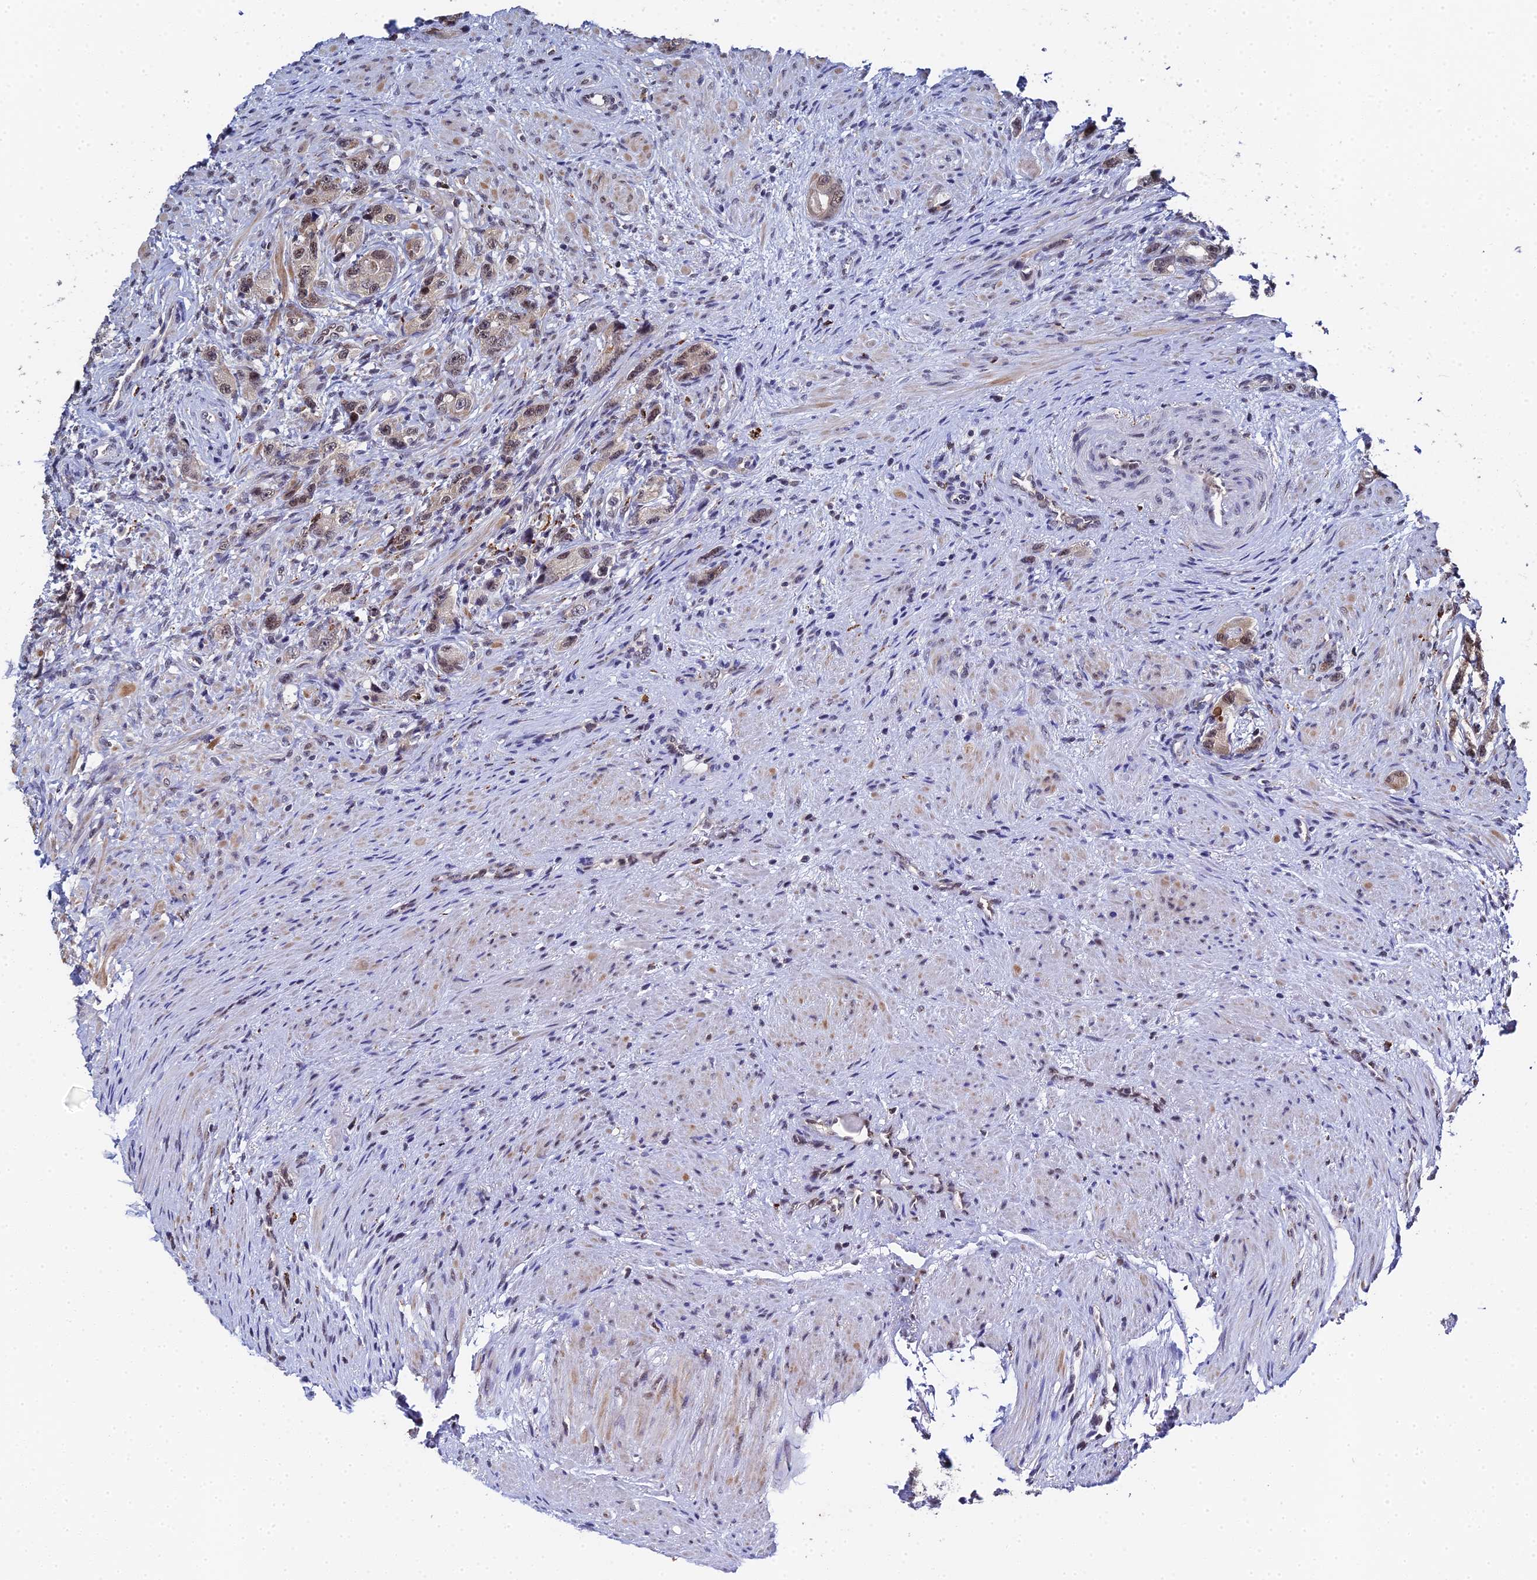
{"staining": {"intensity": "moderate", "quantity": ">75%", "location": "nuclear"}, "tissue": "prostate cancer", "cell_type": "Tumor cells", "image_type": "cancer", "snomed": [{"axis": "morphology", "description": "Adenocarcinoma, High grade"}, {"axis": "topography", "description": "Prostate"}], "caption": "IHC histopathology image of human adenocarcinoma (high-grade) (prostate) stained for a protein (brown), which reveals medium levels of moderate nuclear staining in approximately >75% of tumor cells.", "gene": "MAGOHB", "patient": {"sex": "male", "age": 63}}